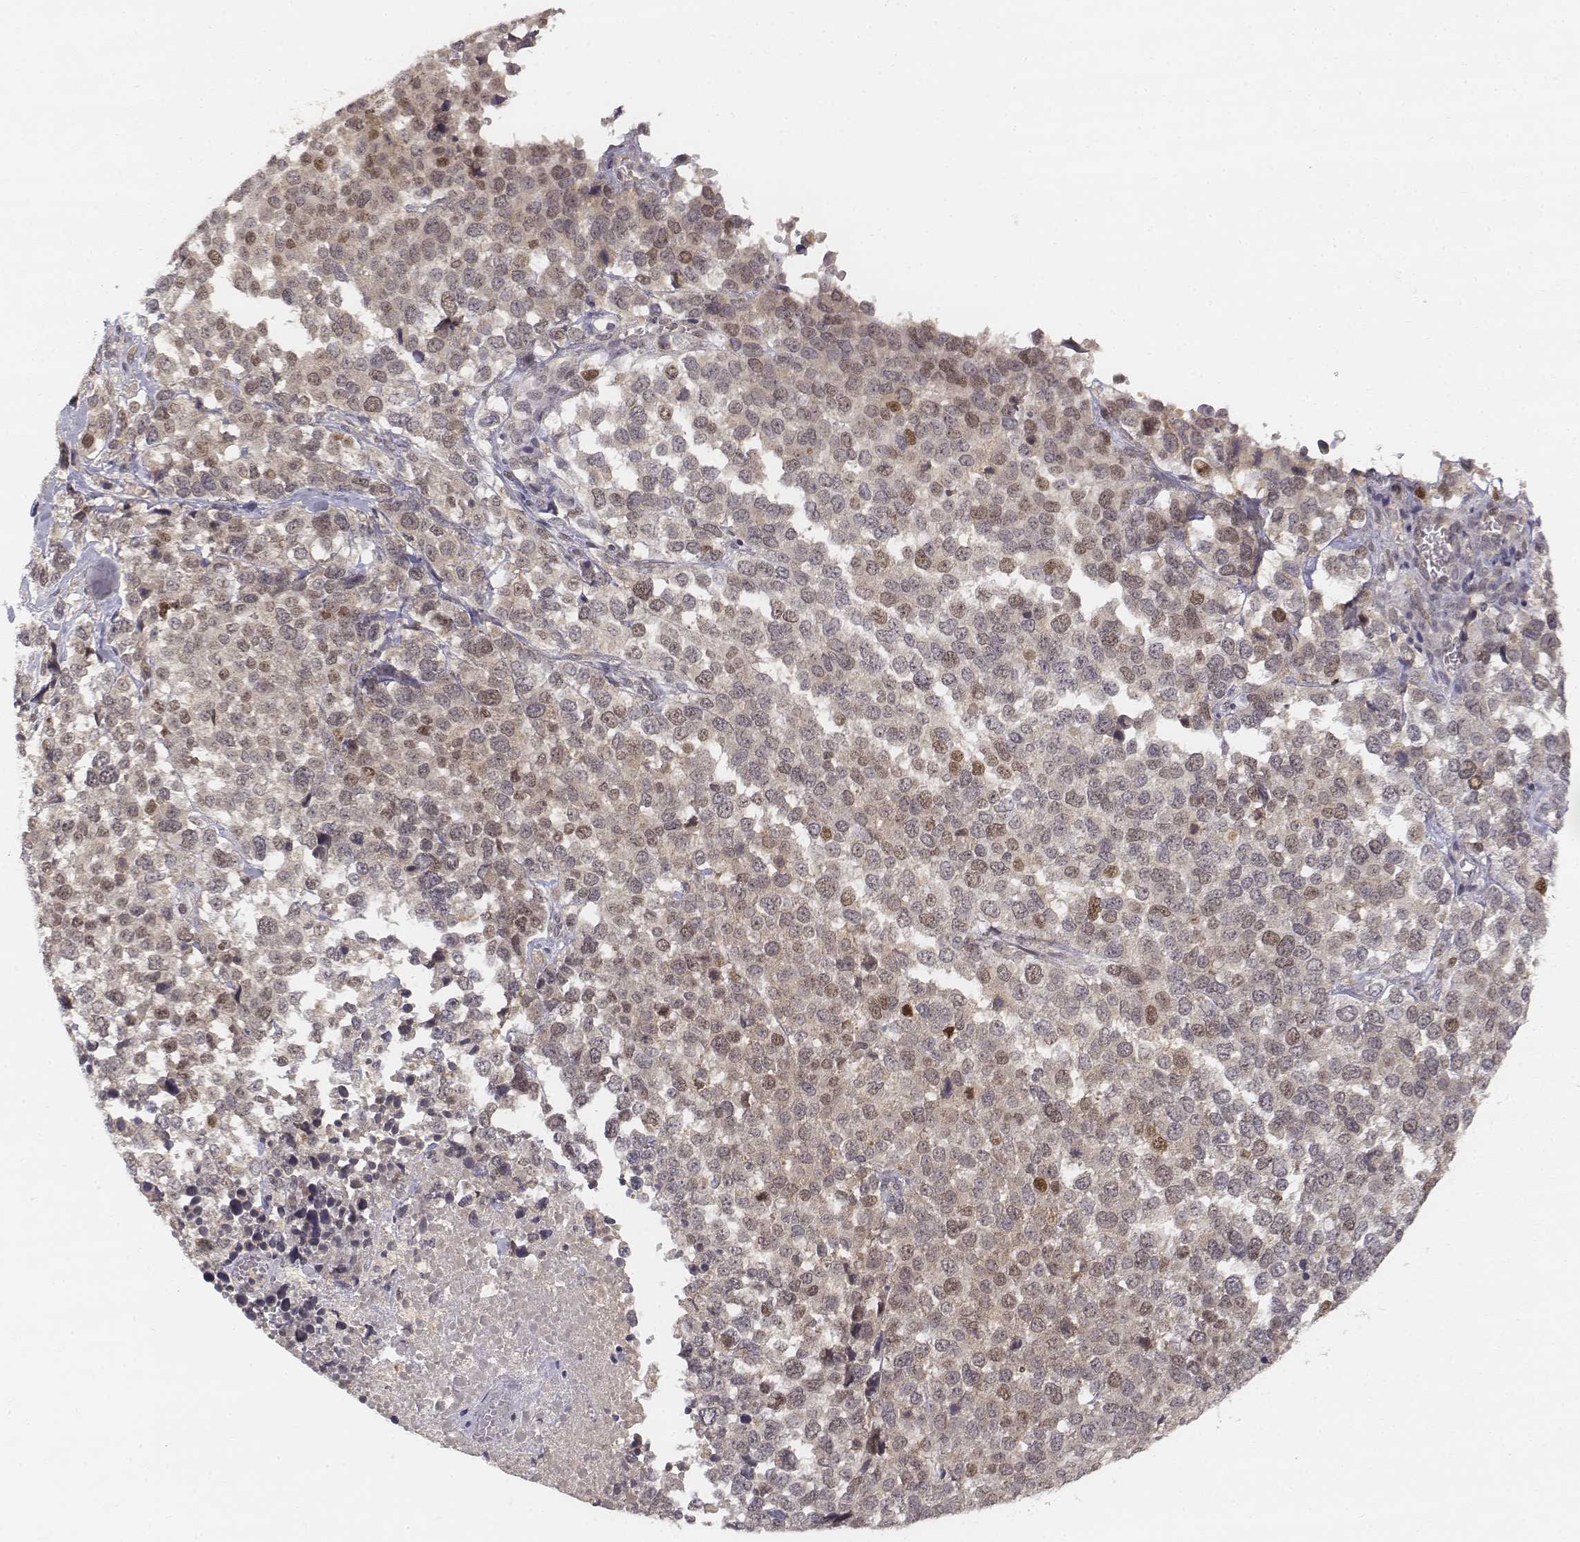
{"staining": {"intensity": "moderate", "quantity": "<25%", "location": "nuclear"}, "tissue": "melanoma", "cell_type": "Tumor cells", "image_type": "cancer", "snomed": [{"axis": "morphology", "description": "Malignant melanoma, Metastatic site"}, {"axis": "topography", "description": "Skin"}], "caption": "Tumor cells display low levels of moderate nuclear staining in approximately <25% of cells in melanoma.", "gene": "FANCD2", "patient": {"sex": "male", "age": 84}}